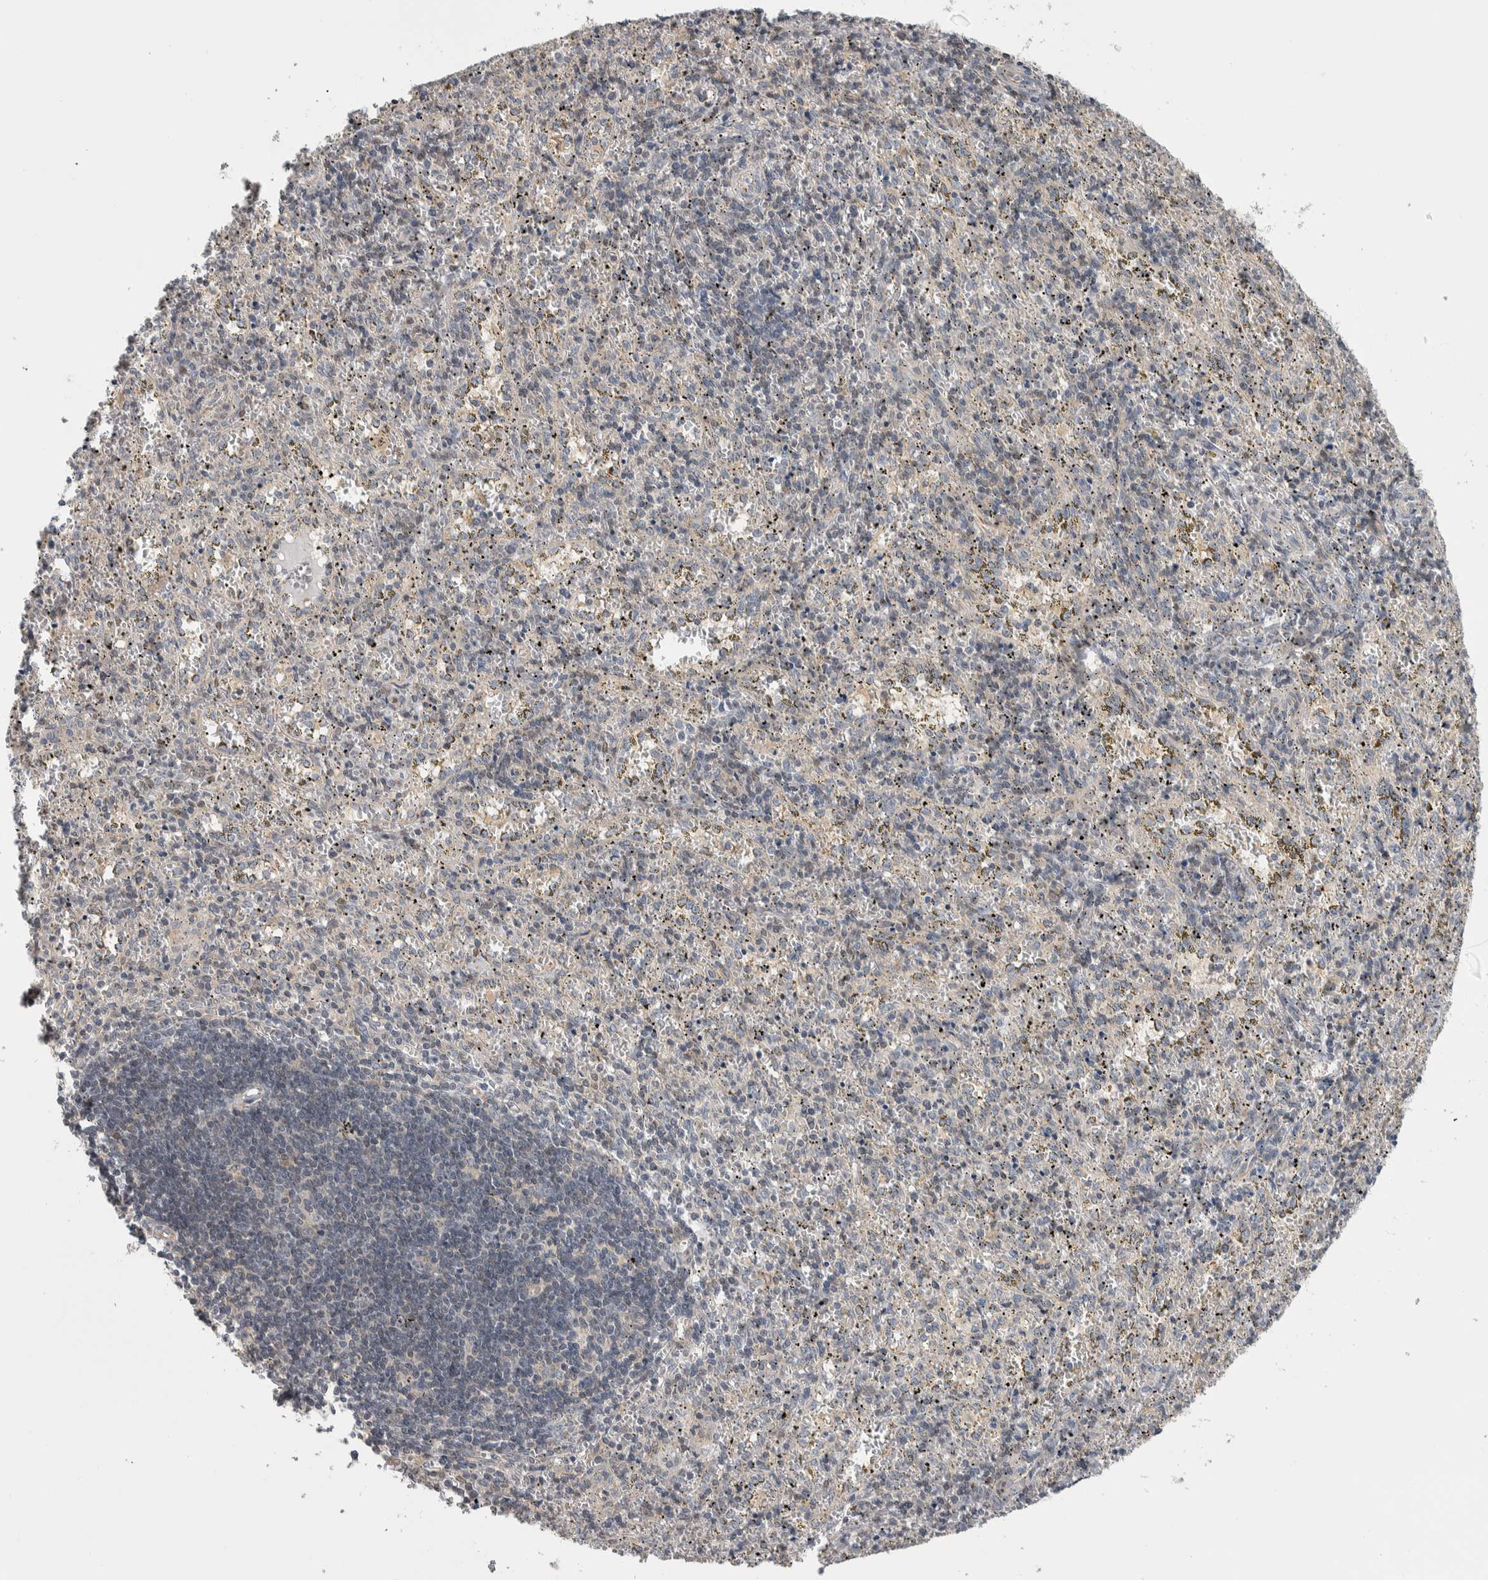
{"staining": {"intensity": "negative", "quantity": "none", "location": "none"}, "tissue": "spleen", "cell_type": "Cells in red pulp", "image_type": "normal", "snomed": [{"axis": "morphology", "description": "Normal tissue, NOS"}, {"axis": "topography", "description": "Spleen"}], "caption": "Immunohistochemical staining of unremarkable human spleen reveals no significant staining in cells in red pulp.", "gene": "TAX1BP1", "patient": {"sex": "male", "age": 11}}